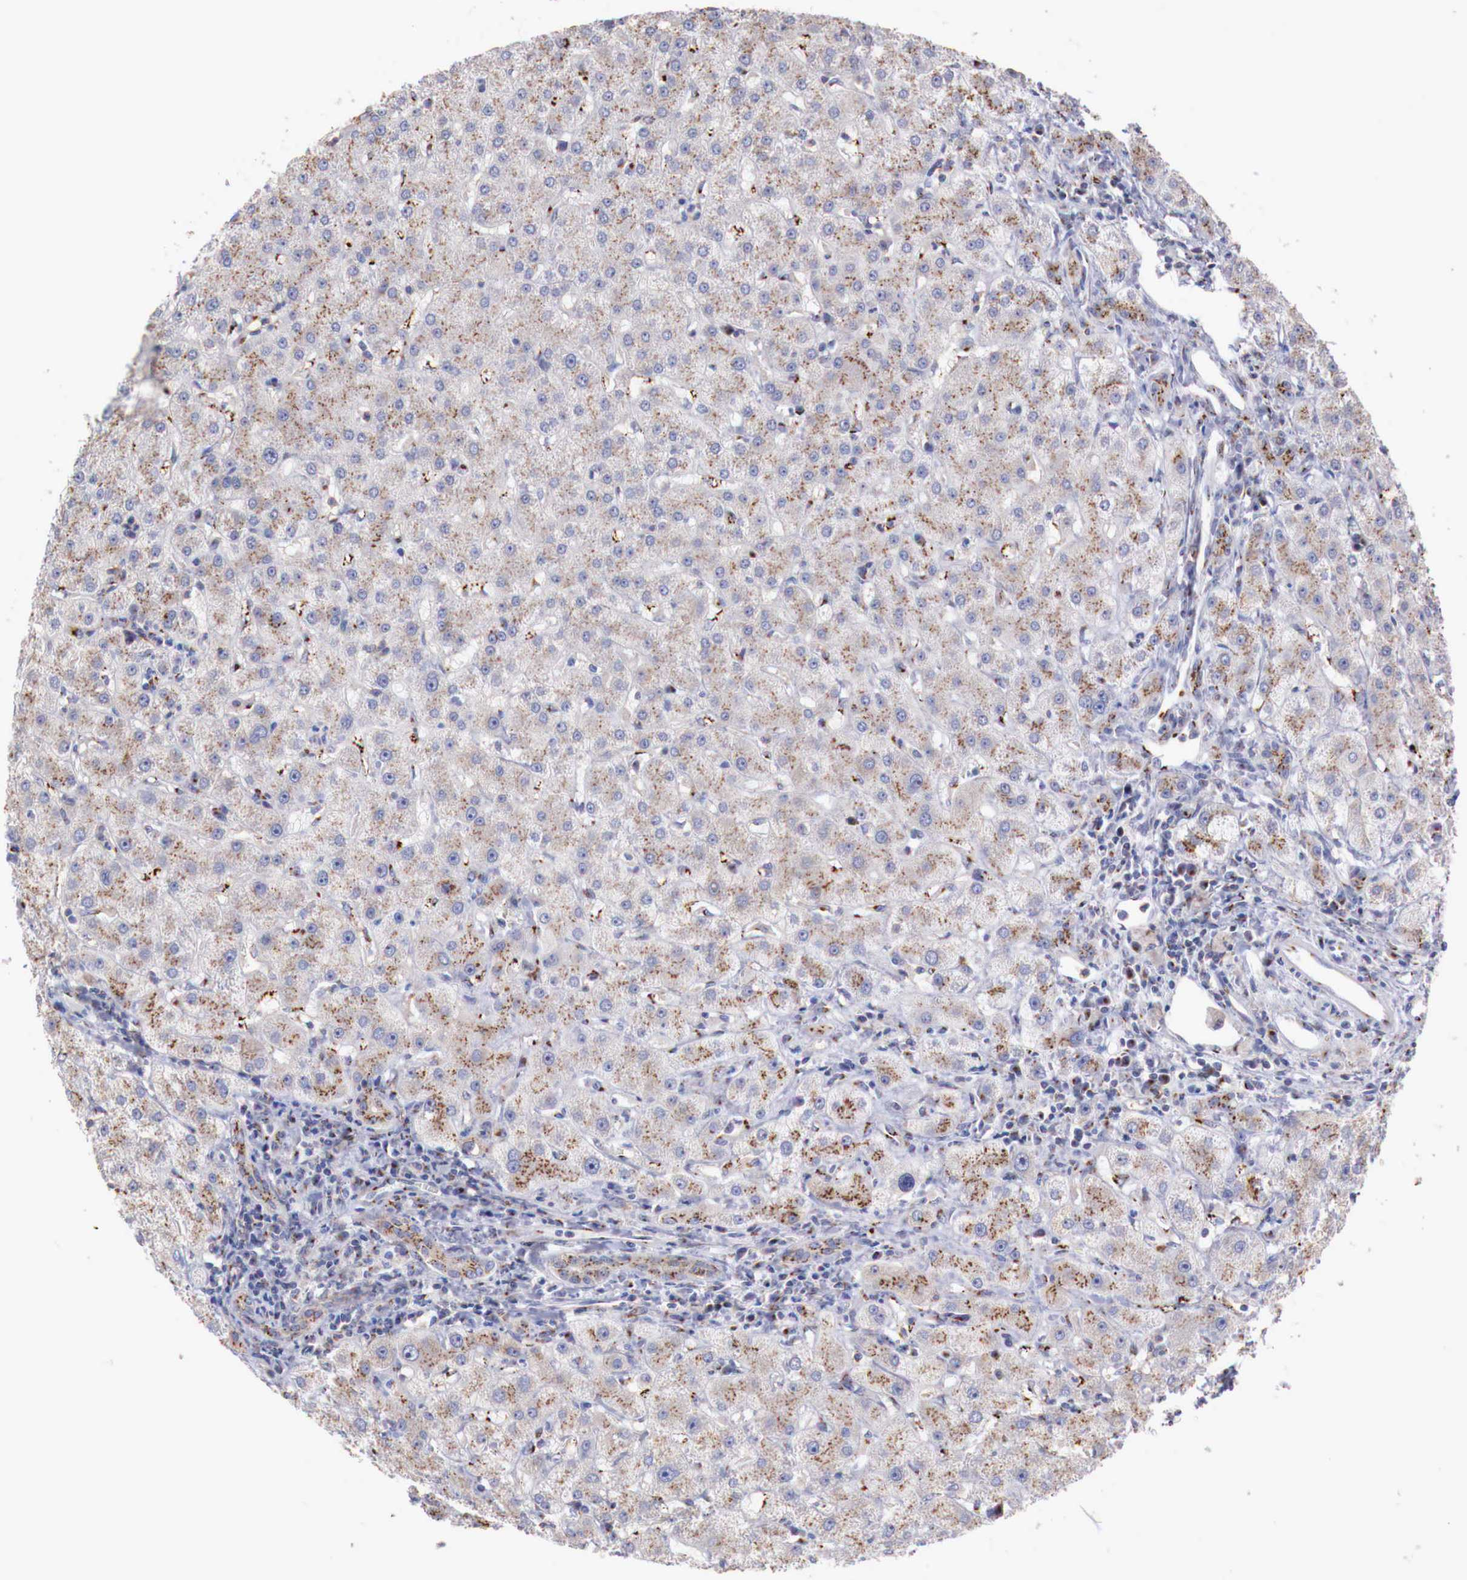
{"staining": {"intensity": "weak", "quantity": "25%-75%", "location": "cytoplasmic/membranous"}, "tissue": "liver", "cell_type": "Cholangiocytes", "image_type": "normal", "snomed": [{"axis": "morphology", "description": "Normal tissue, NOS"}, {"axis": "topography", "description": "Liver"}], "caption": "DAB immunohistochemical staining of benign human liver shows weak cytoplasmic/membranous protein positivity in about 25%-75% of cholangiocytes. (DAB (3,3'-diaminobenzidine) = brown stain, brightfield microscopy at high magnification).", "gene": "SYAP1", "patient": {"sex": "female", "age": 79}}